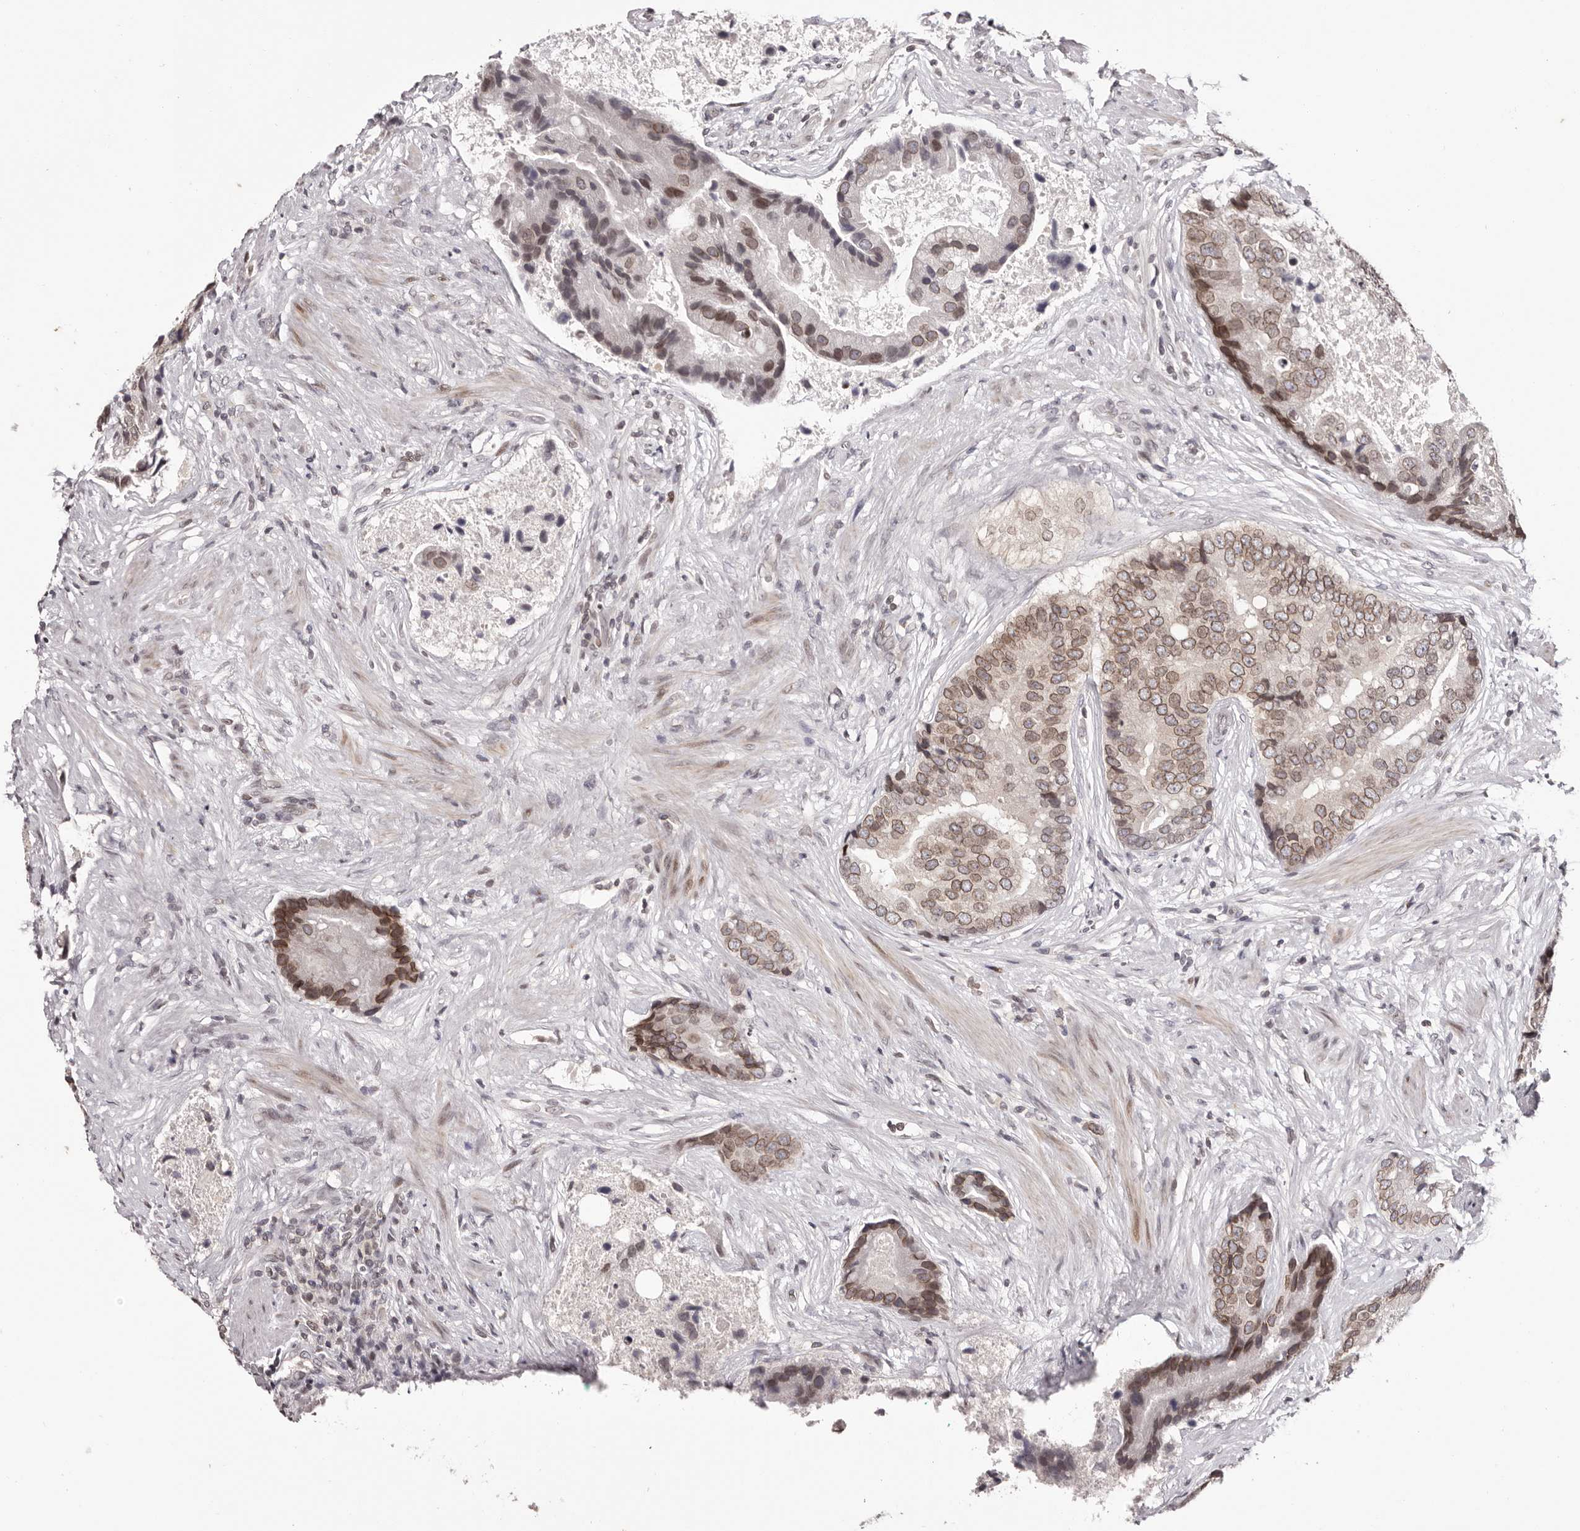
{"staining": {"intensity": "moderate", "quantity": ">75%", "location": "cytoplasmic/membranous,nuclear"}, "tissue": "prostate cancer", "cell_type": "Tumor cells", "image_type": "cancer", "snomed": [{"axis": "morphology", "description": "Adenocarcinoma, High grade"}, {"axis": "topography", "description": "Prostate"}], "caption": "IHC (DAB) staining of prostate cancer exhibits moderate cytoplasmic/membranous and nuclear protein expression in about >75% of tumor cells.", "gene": "NUP153", "patient": {"sex": "male", "age": 70}}